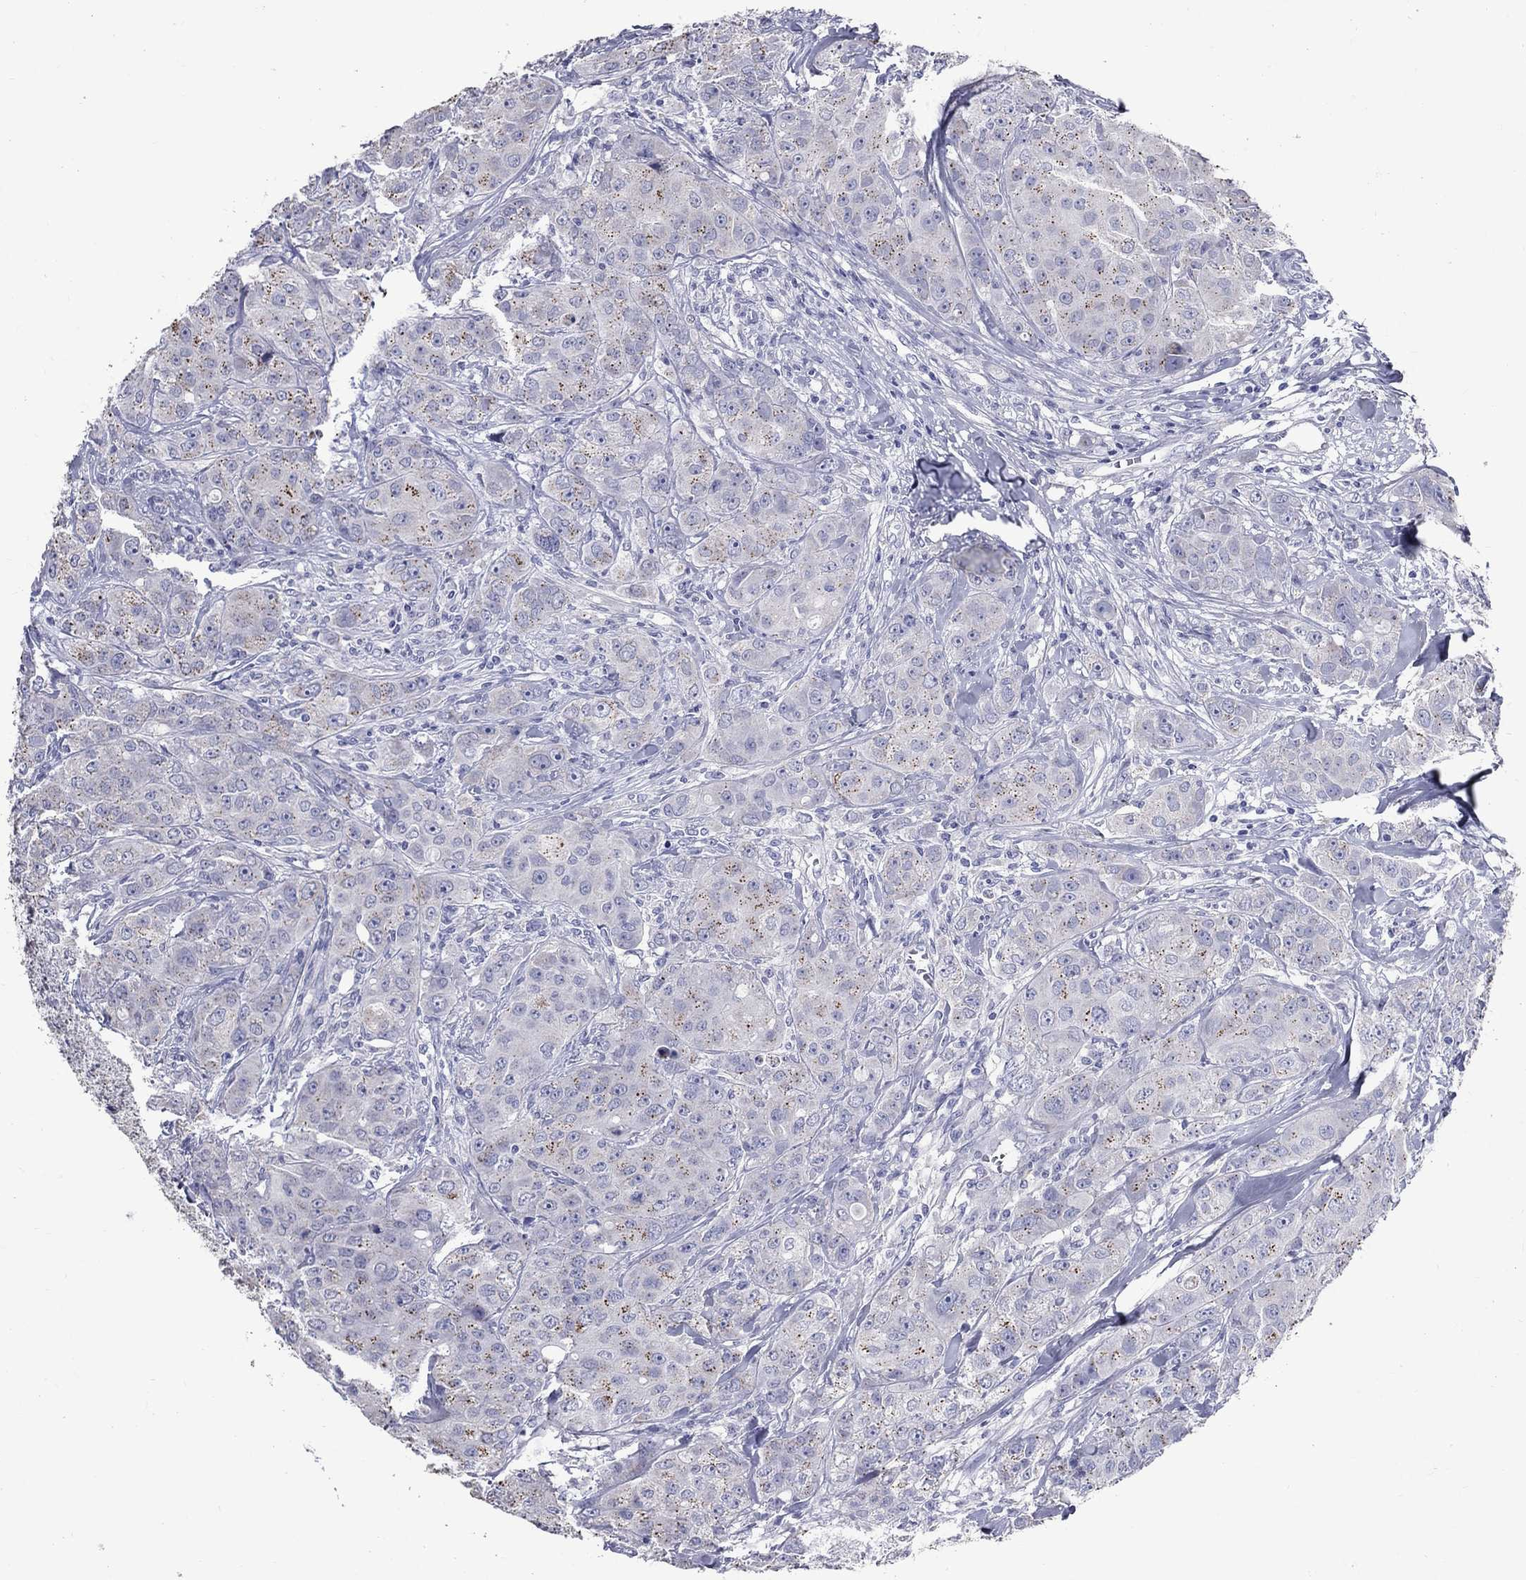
{"staining": {"intensity": "moderate", "quantity": "<25%", "location": "cytoplasmic/membranous"}, "tissue": "breast cancer", "cell_type": "Tumor cells", "image_type": "cancer", "snomed": [{"axis": "morphology", "description": "Duct carcinoma"}, {"axis": "topography", "description": "Breast"}], "caption": "Breast intraductal carcinoma was stained to show a protein in brown. There is low levels of moderate cytoplasmic/membranous expression in about <25% of tumor cells. (DAB = brown stain, brightfield microscopy at high magnification).", "gene": "ANXA10", "patient": {"sex": "female", "age": 43}}